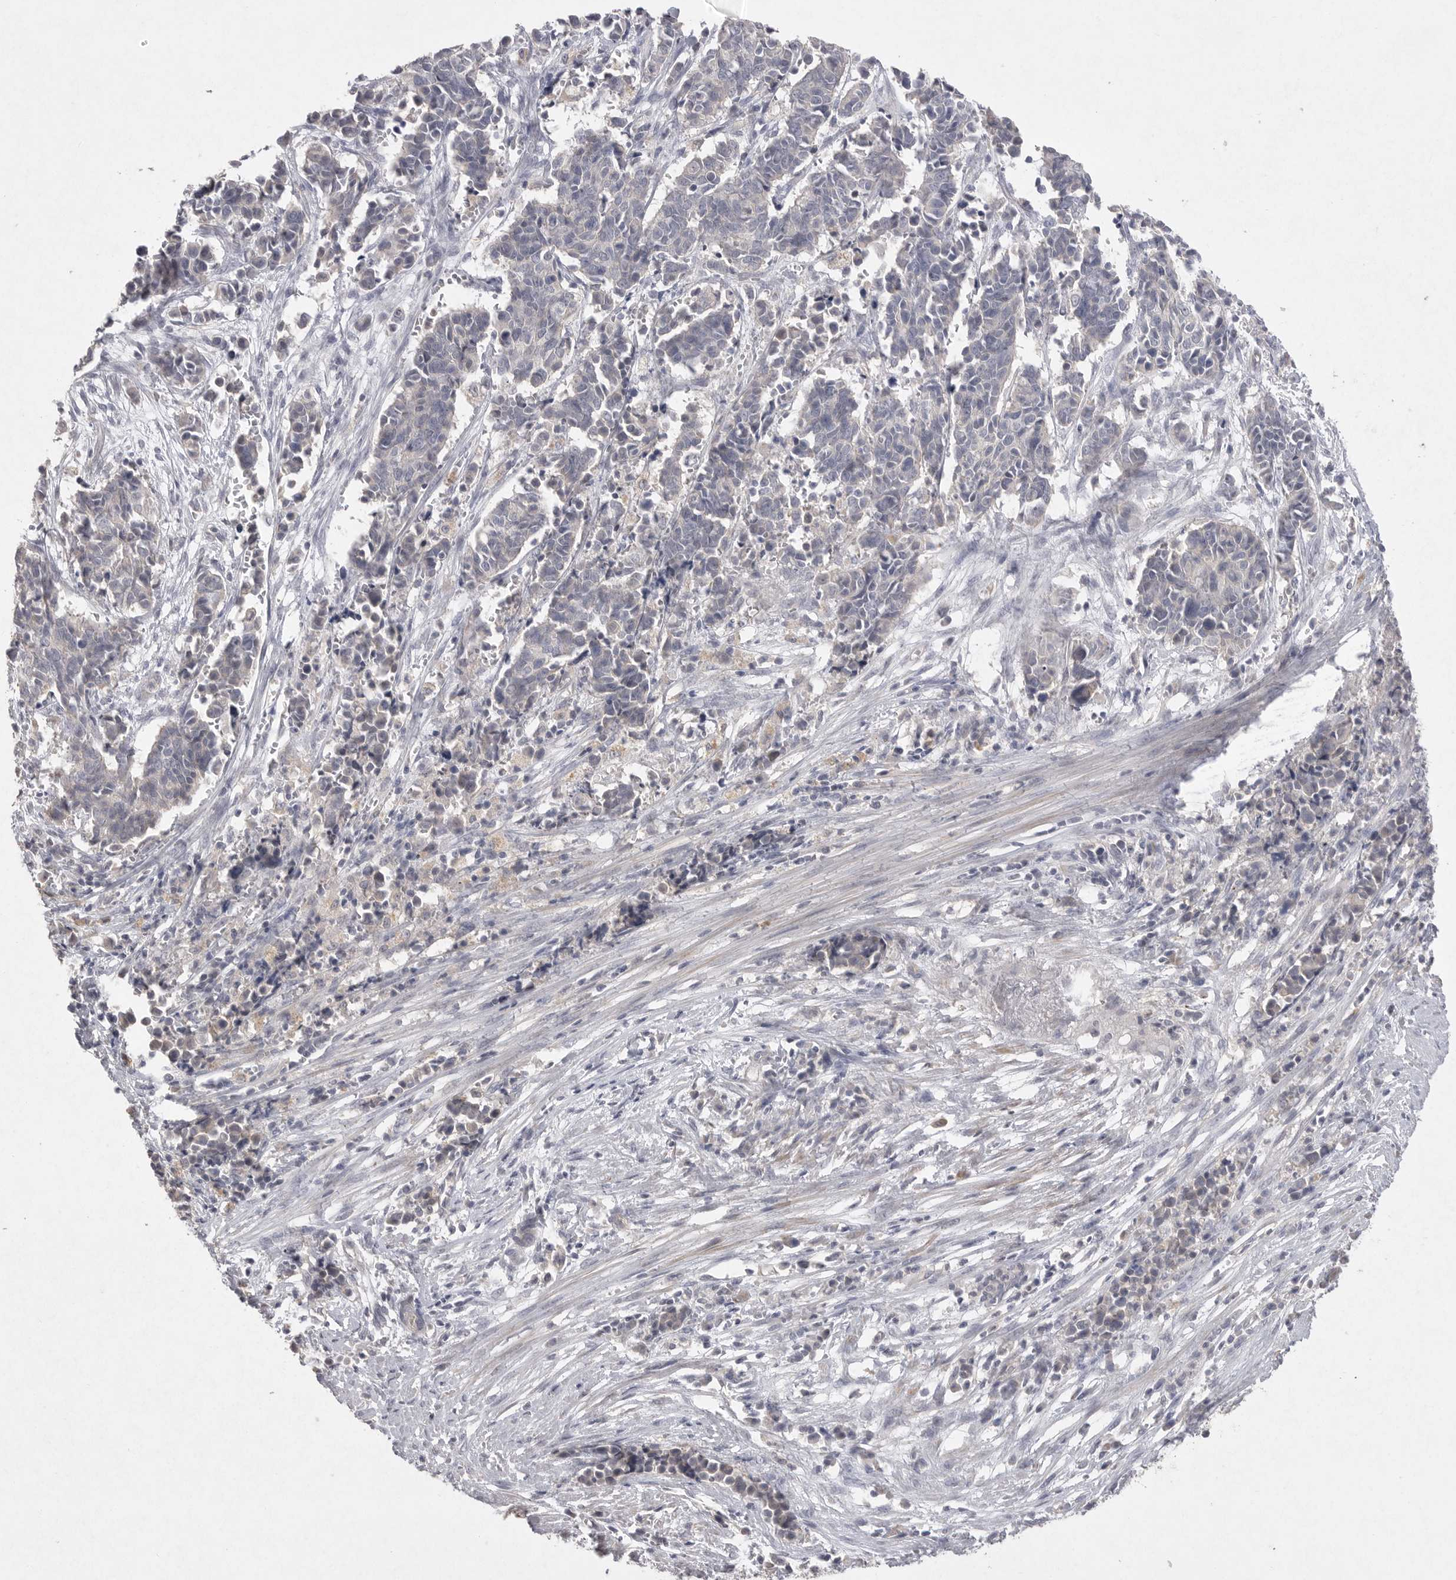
{"staining": {"intensity": "negative", "quantity": "none", "location": "none"}, "tissue": "cervical cancer", "cell_type": "Tumor cells", "image_type": "cancer", "snomed": [{"axis": "morphology", "description": "Normal tissue, NOS"}, {"axis": "morphology", "description": "Squamous cell carcinoma, NOS"}, {"axis": "topography", "description": "Cervix"}], "caption": "Protein analysis of cervical cancer (squamous cell carcinoma) shows no significant expression in tumor cells.", "gene": "VANGL2", "patient": {"sex": "female", "age": 35}}